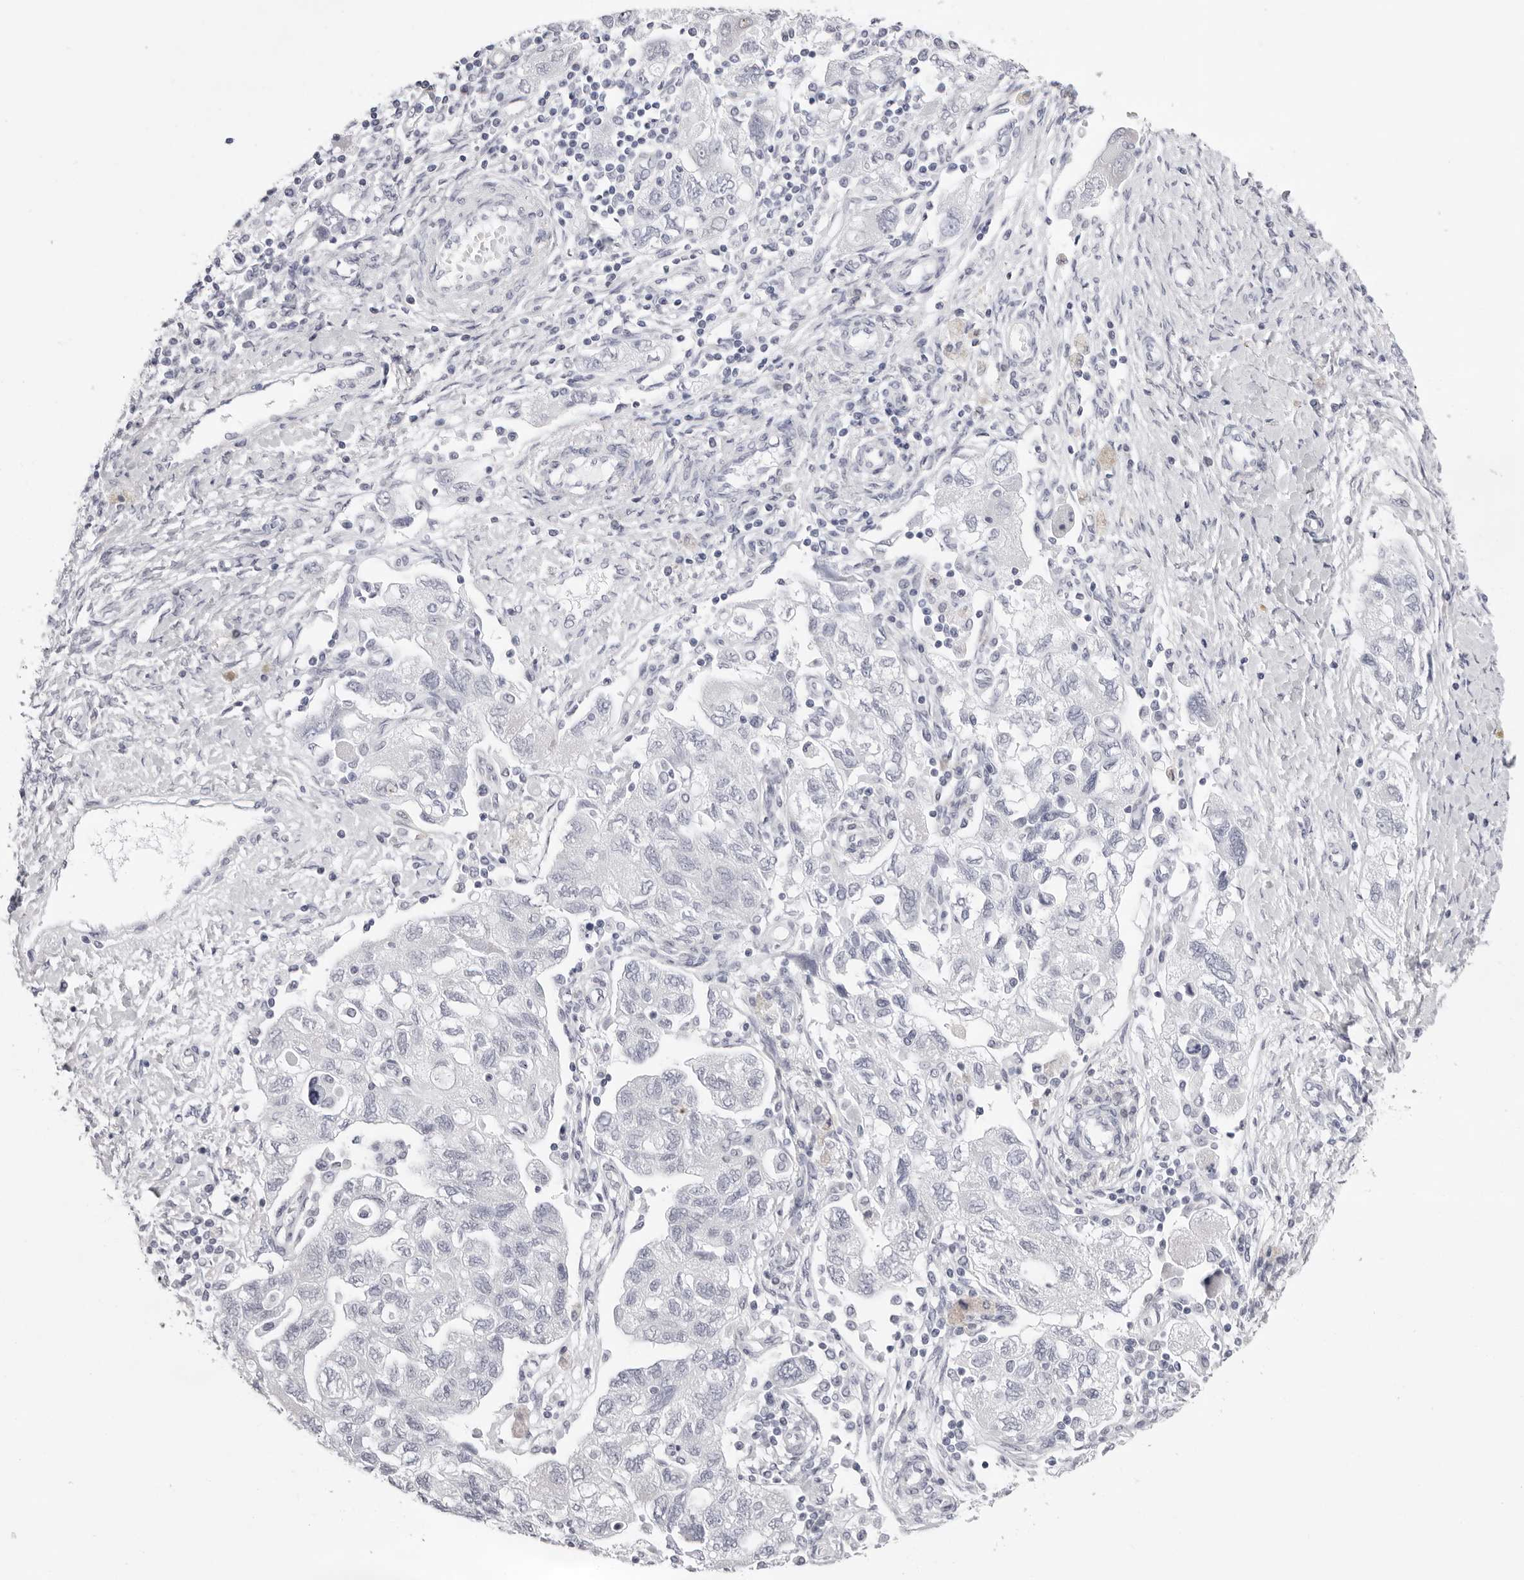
{"staining": {"intensity": "negative", "quantity": "none", "location": "none"}, "tissue": "ovarian cancer", "cell_type": "Tumor cells", "image_type": "cancer", "snomed": [{"axis": "morphology", "description": "Carcinoma, NOS"}, {"axis": "morphology", "description": "Cystadenocarcinoma, serous, NOS"}, {"axis": "topography", "description": "Ovary"}], "caption": "A photomicrograph of serous cystadenocarcinoma (ovarian) stained for a protein displays no brown staining in tumor cells. The staining was performed using DAB (3,3'-diaminobenzidine) to visualize the protein expression in brown, while the nuclei were stained in blue with hematoxylin (Magnification: 20x).", "gene": "SMIM2", "patient": {"sex": "female", "age": 69}}